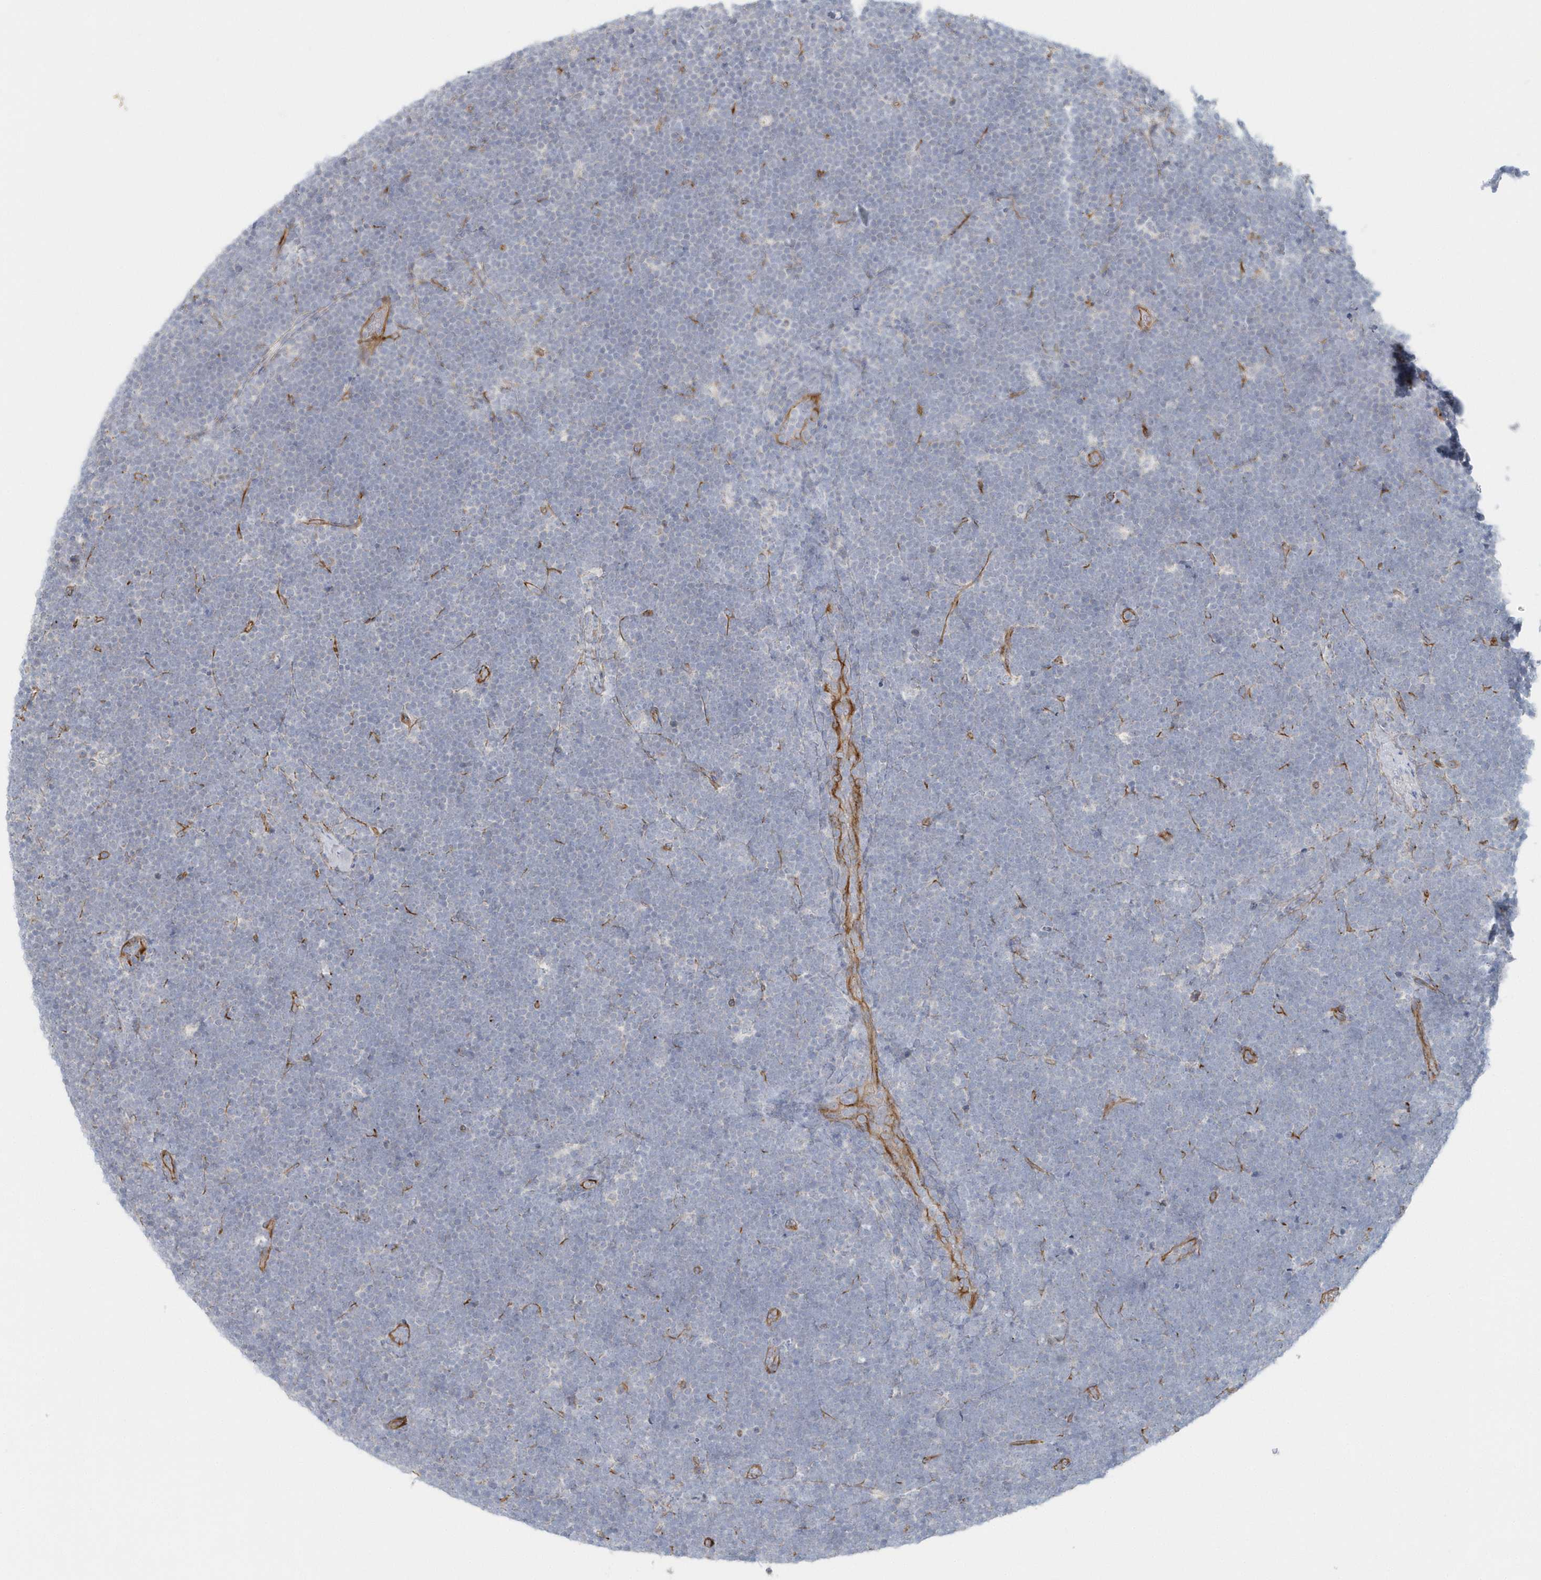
{"staining": {"intensity": "negative", "quantity": "none", "location": "none"}, "tissue": "lymphoma", "cell_type": "Tumor cells", "image_type": "cancer", "snomed": [{"axis": "morphology", "description": "Malignant lymphoma, non-Hodgkin's type, High grade"}, {"axis": "topography", "description": "Lymph node"}], "caption": "A histopathology image of high-grade malignant lymphoma, non-Hodgkin's type stained for a protein demonstrates no brown staining in tumor cells.", "gene": "GPR152", "patient": {"sex": "male", "age": 13}}